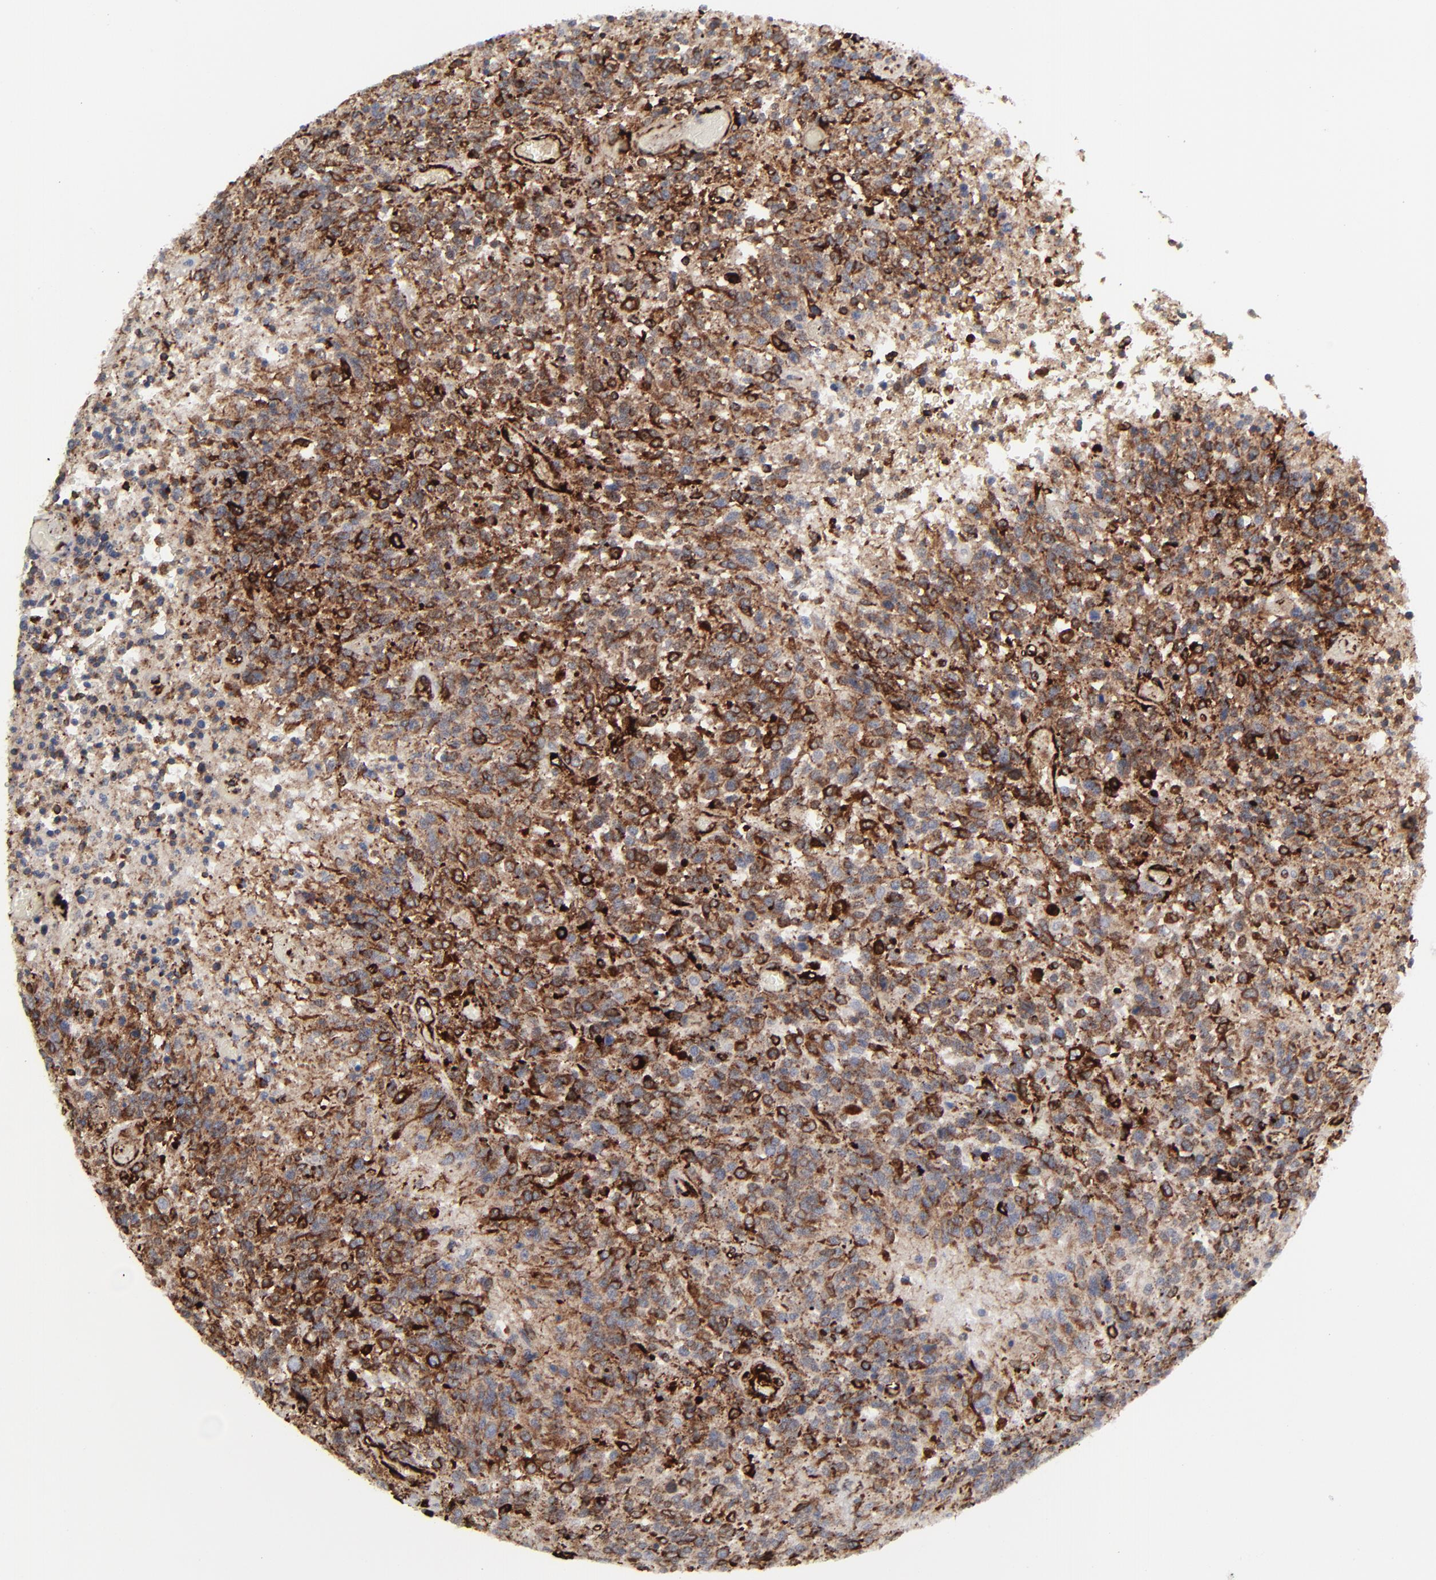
{"staining": {"intensity": "strong", "quantity": ">75%", "location": "cytoplasmic/membranous,nuclear"}, "tissue": "glioma", "cell_type": "Tumor cells", "image_type": "cancer", "snomed": [{"axis": "morphology", "description": "Glioma, malignant, High grade"}, {"axis": "topography", "description": "Brain"}], "caption": "Human high-grade glioma (malignant) stained with a brown dye displays strong cytoplasmic/membranous and nuclear positive staining in approximately >75% of tumor cells.", "gene": "SPARC", "patient": {"sex": "male", "age": 36}}